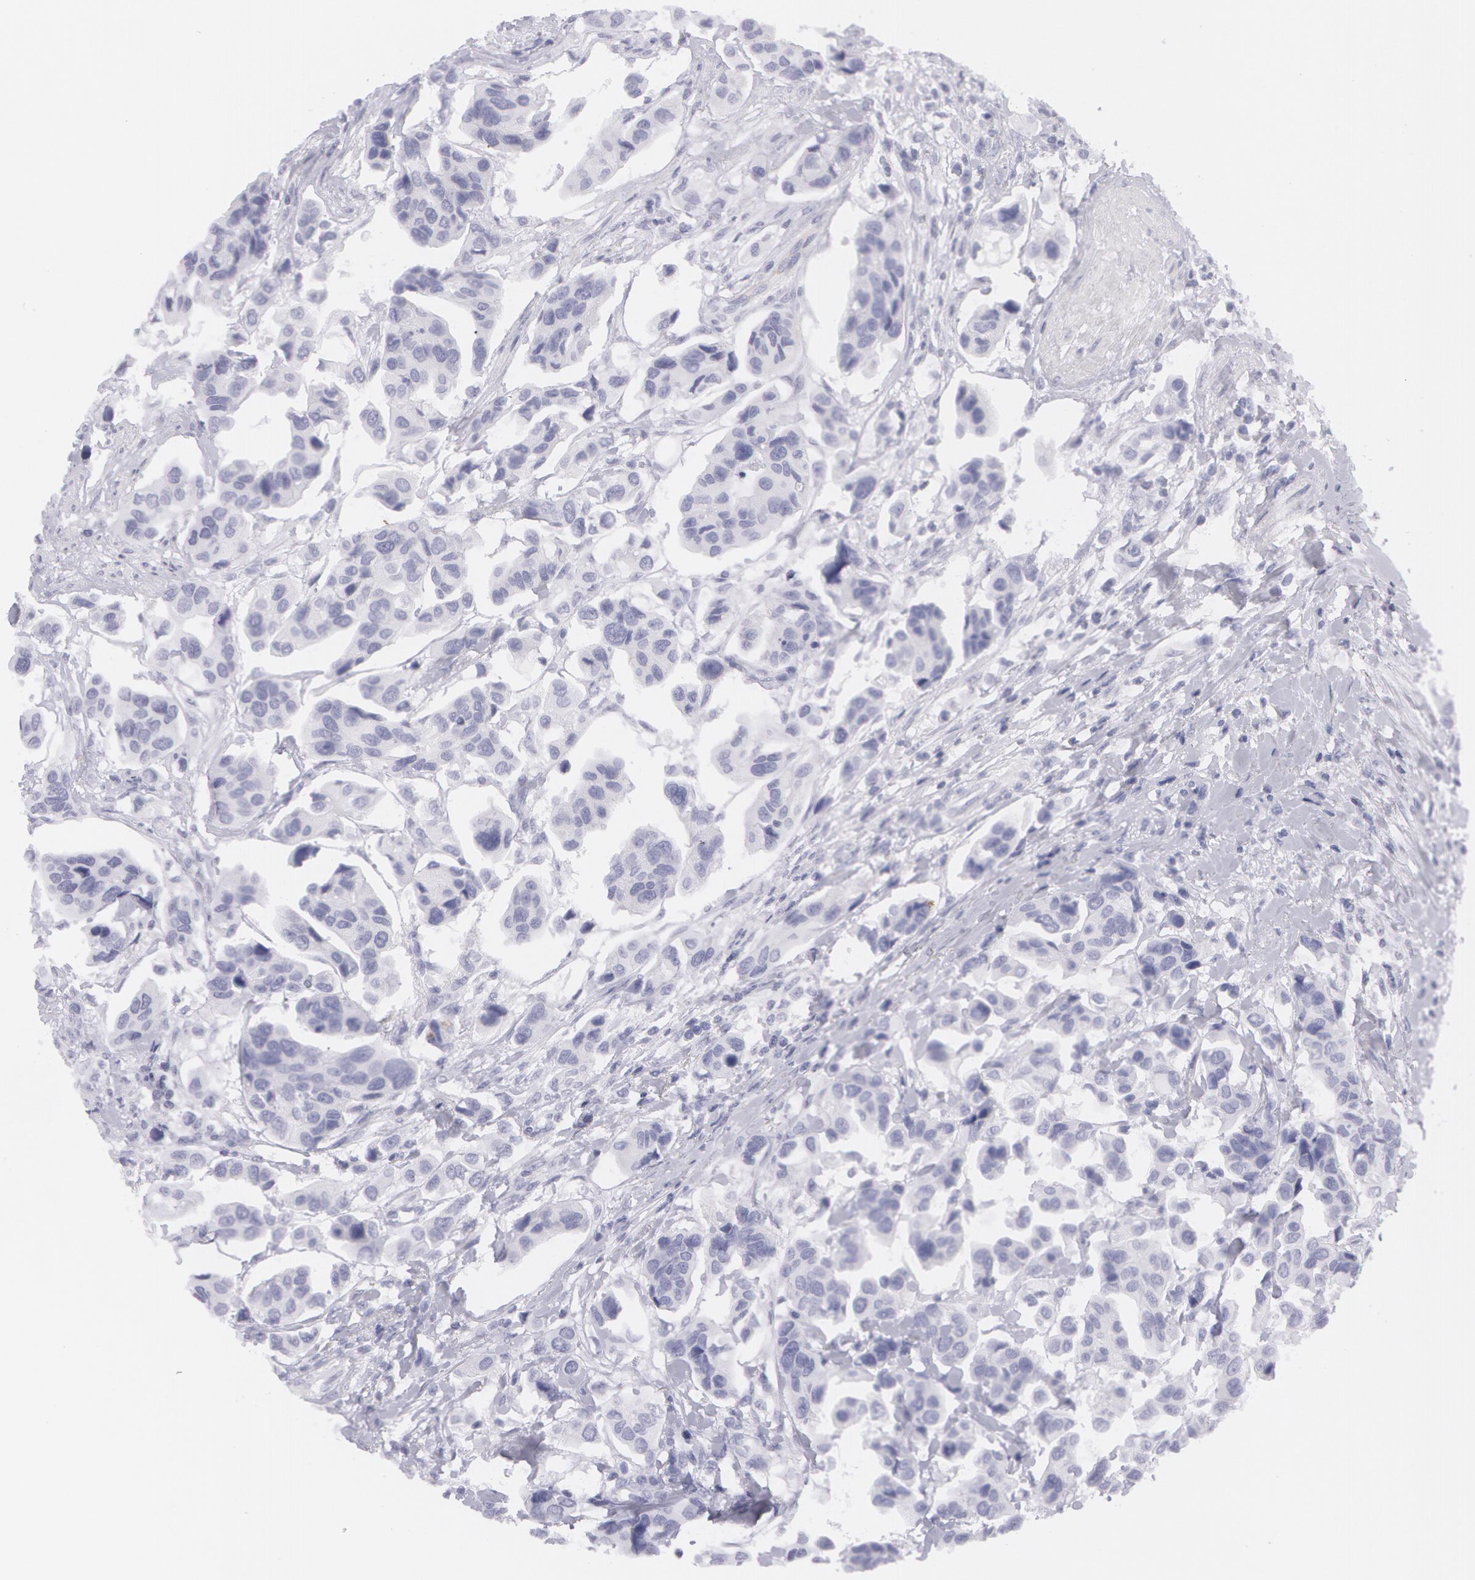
{"staining": {"intensity": "negative", "quantity": "none", "location": "none"}, "tissue": "urothelial cancer", "cell_type": "Tumor cells", "image_type": "cancer", "snomed": [{"axis": "morphology", "description": "Adenocarcinoma, NOS"}, {"axis": "topography", "description": "Urinary bladder"}], "caption": "A histopathology image of adenocarcinoma stained for a protein demonstrates no brown staining in tumor cells. (Brightfield microscopy of DAB immunohistochemistry at high magnification).", "gene": "AMACR", "patient": {"sex": "male", "age": 61}}